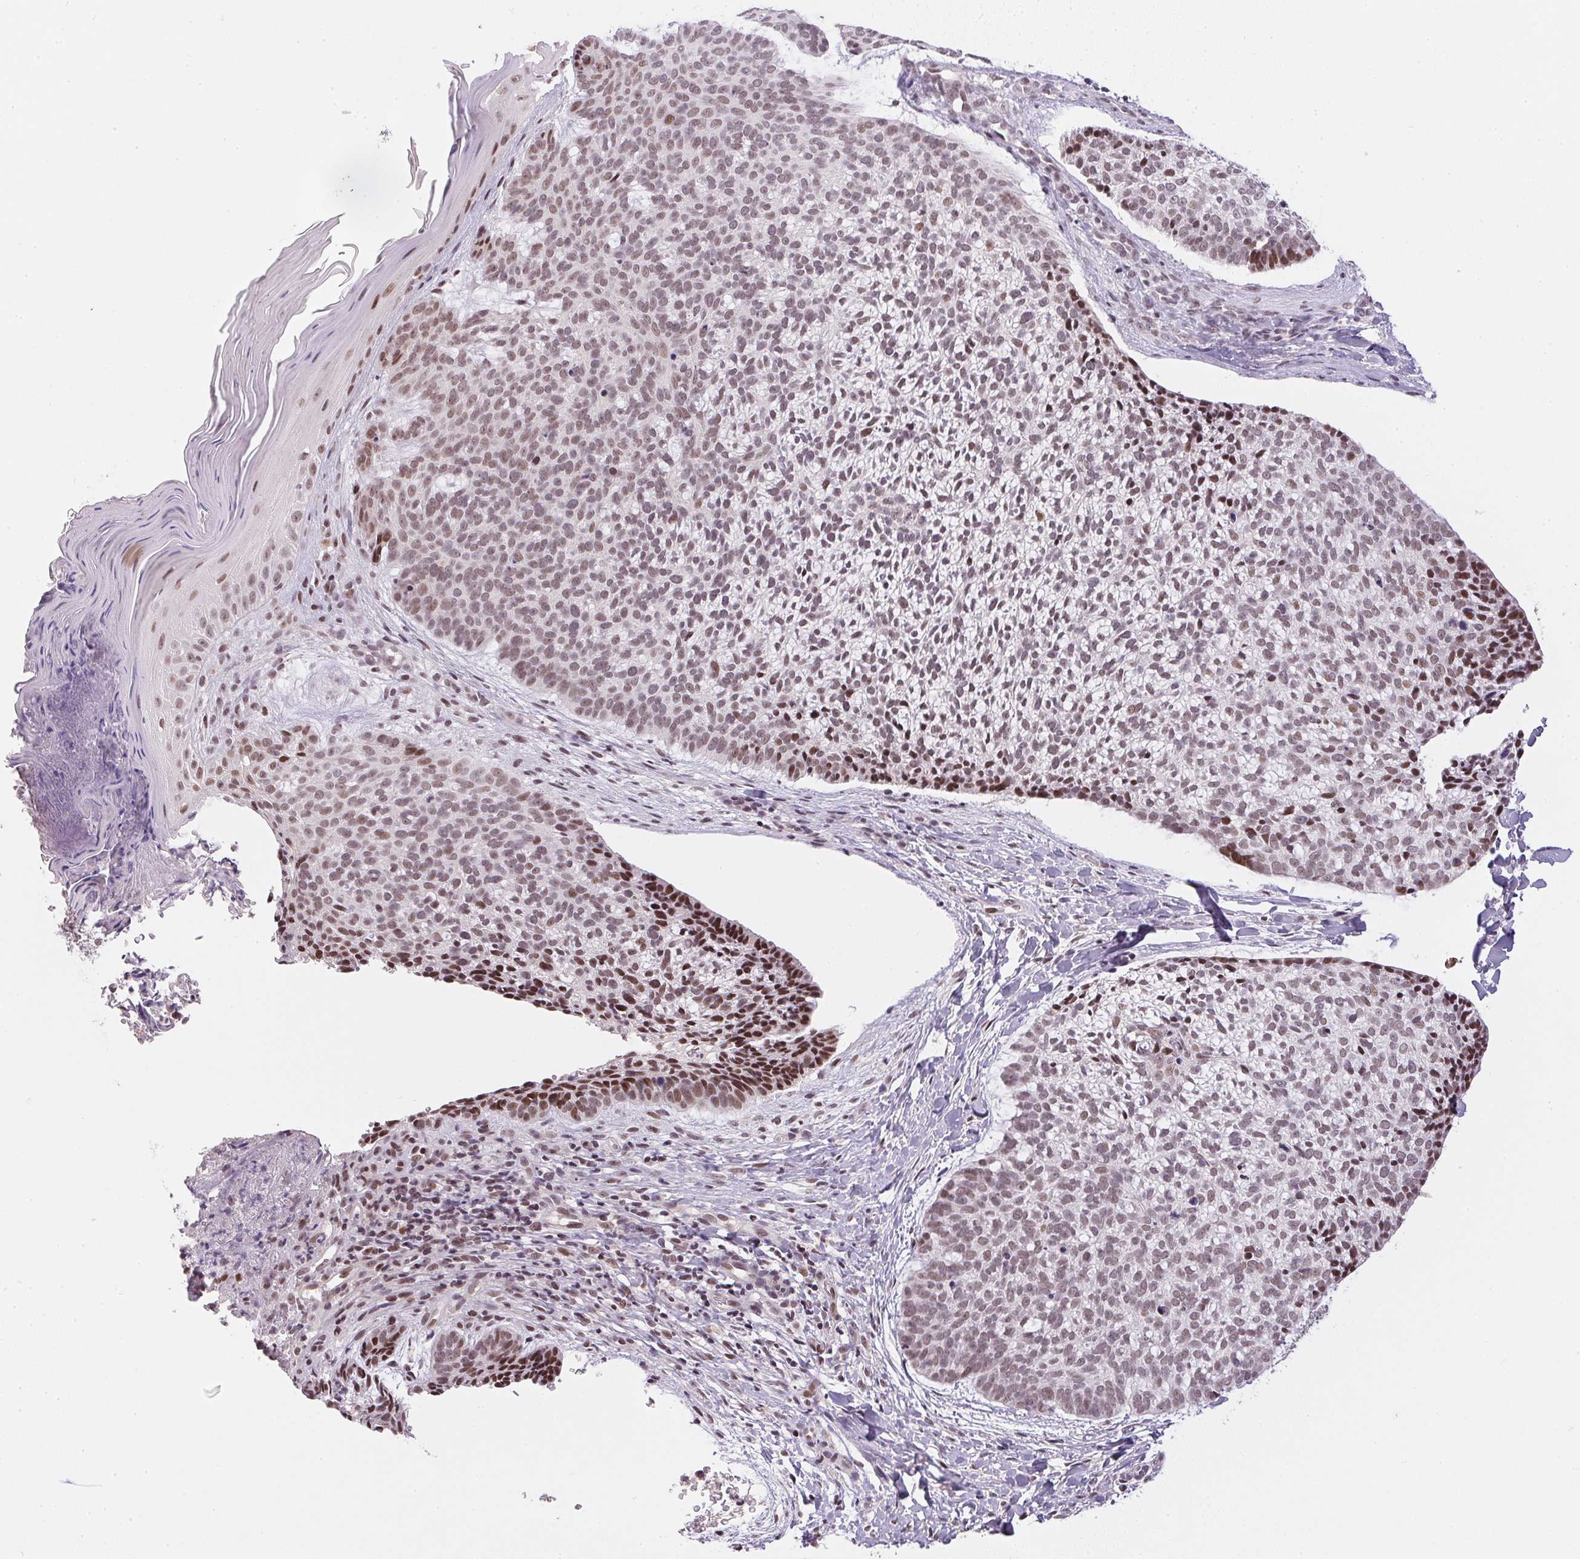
{"staining": {"intensity": "weak", "quantity": ">75%", "location": "nuclear"}, "tissue": "skin cancer", "cell_type": "Tumor cells", "image_type": "cancer", "snomed": [{"axis": "morphology", "description": "Basal cell carcinoma"}, {"axis": "topography", "description": "Skin"}], "caption": "About >75% of tumor cells in skin cancer (basal cell carcinoma) reveal weak nuclear protein staining as visualized by brown immunohistochemical staining.", "gene": "KDM4D", "patient": {"sex": "male", "age": 64}}